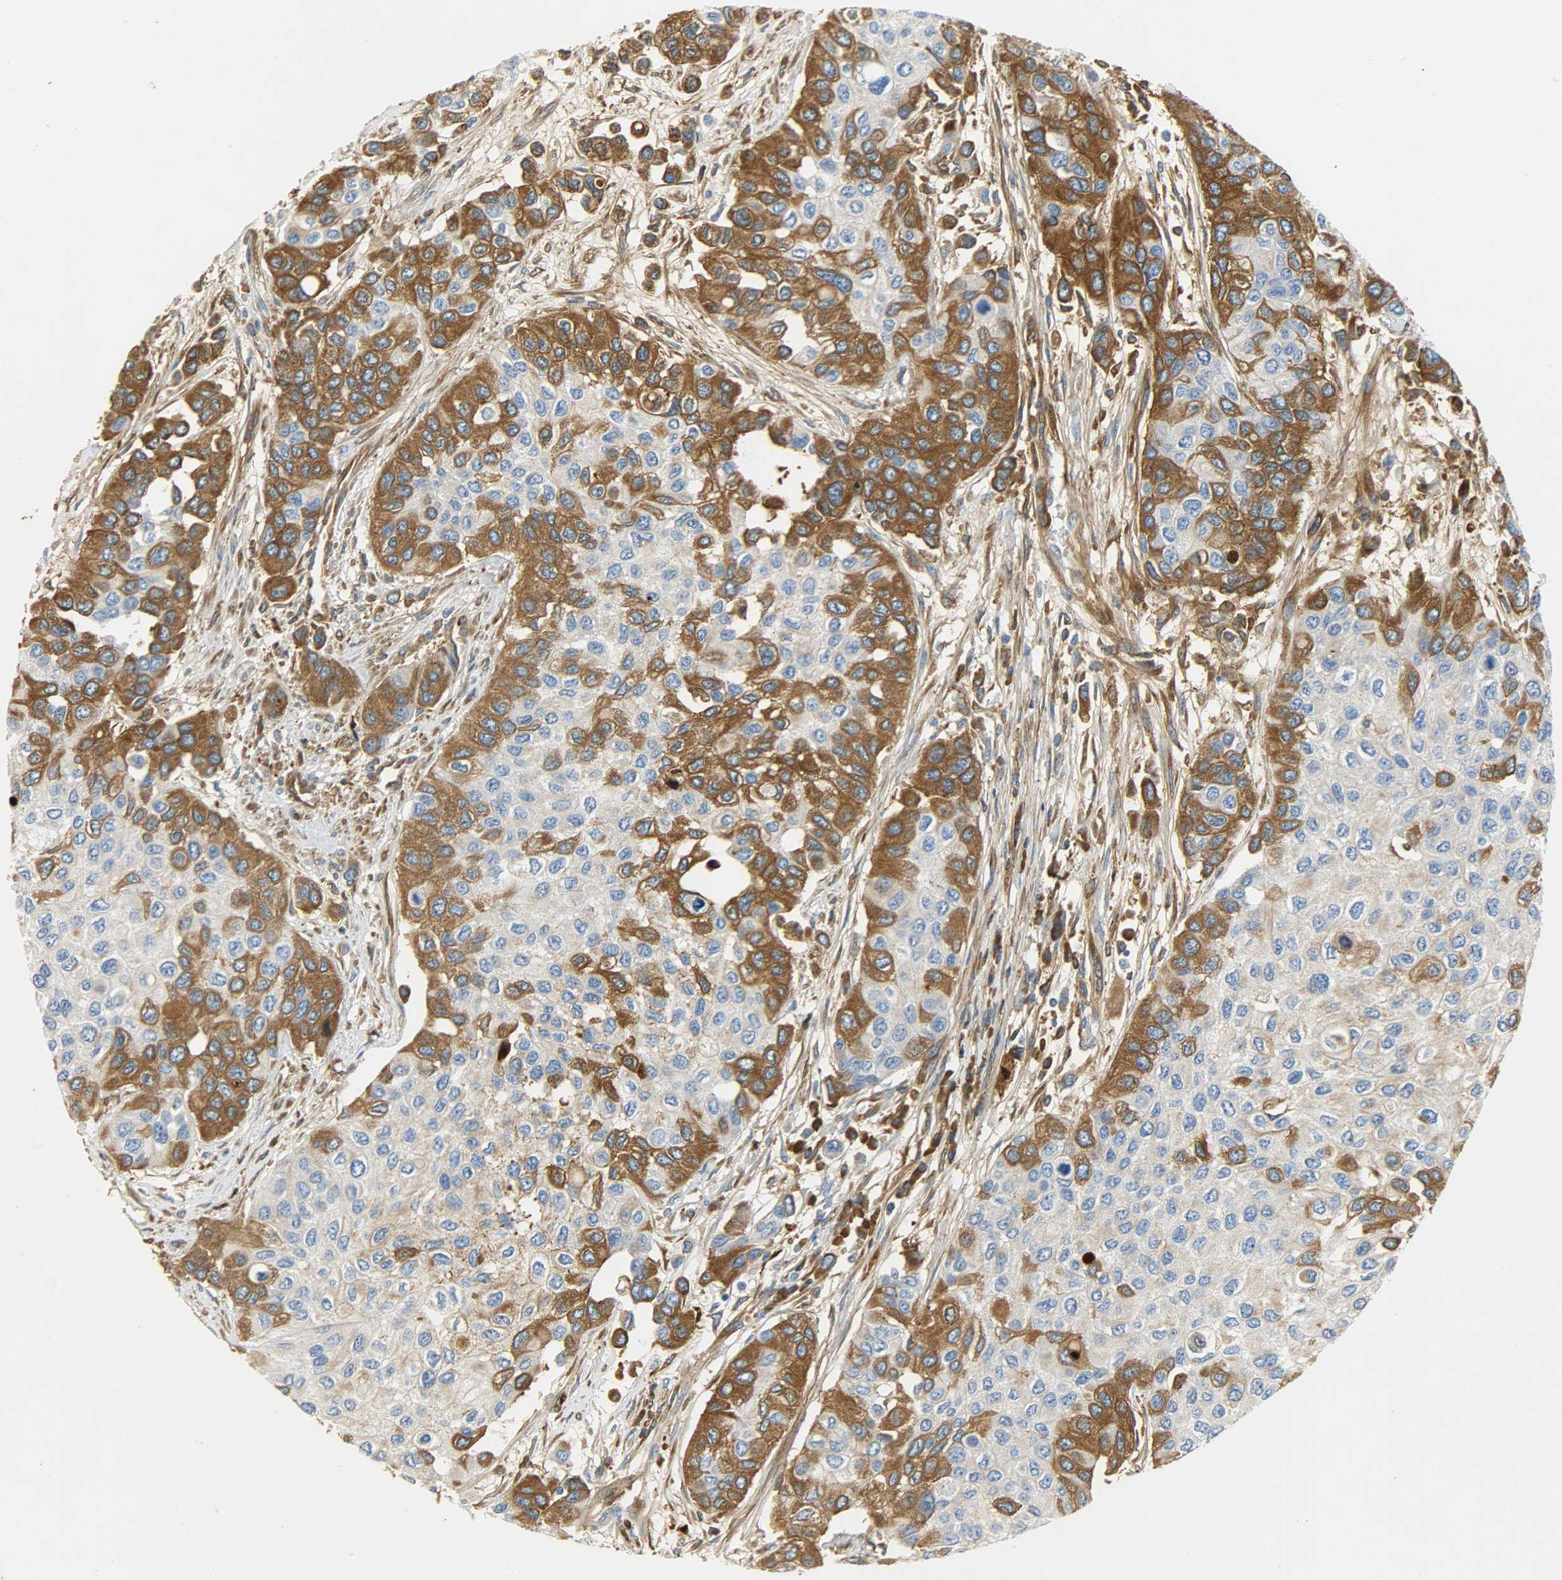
{"staining": {"intensity": "strong", "quantity": ">75%", "location": "cytoplasmic/membranous"}, "tissue": "urothelial cancer", "cell_type": "Tumor cells", "image_type": "cancer", "snomed": [{"axis": "morphology", "description": "Urothelial carcinoma, High grade"}, {"axis": "topography", "description": "Urinary bladder"}], "caption": "About >75% of tumor cells in human urothelial cancer reveal strong cytoplasmic/membranous protein staining as visualized by brown immunohistochemical staining.", "gene": "CRP", "patient": {"sex": "female", "age": 56}}